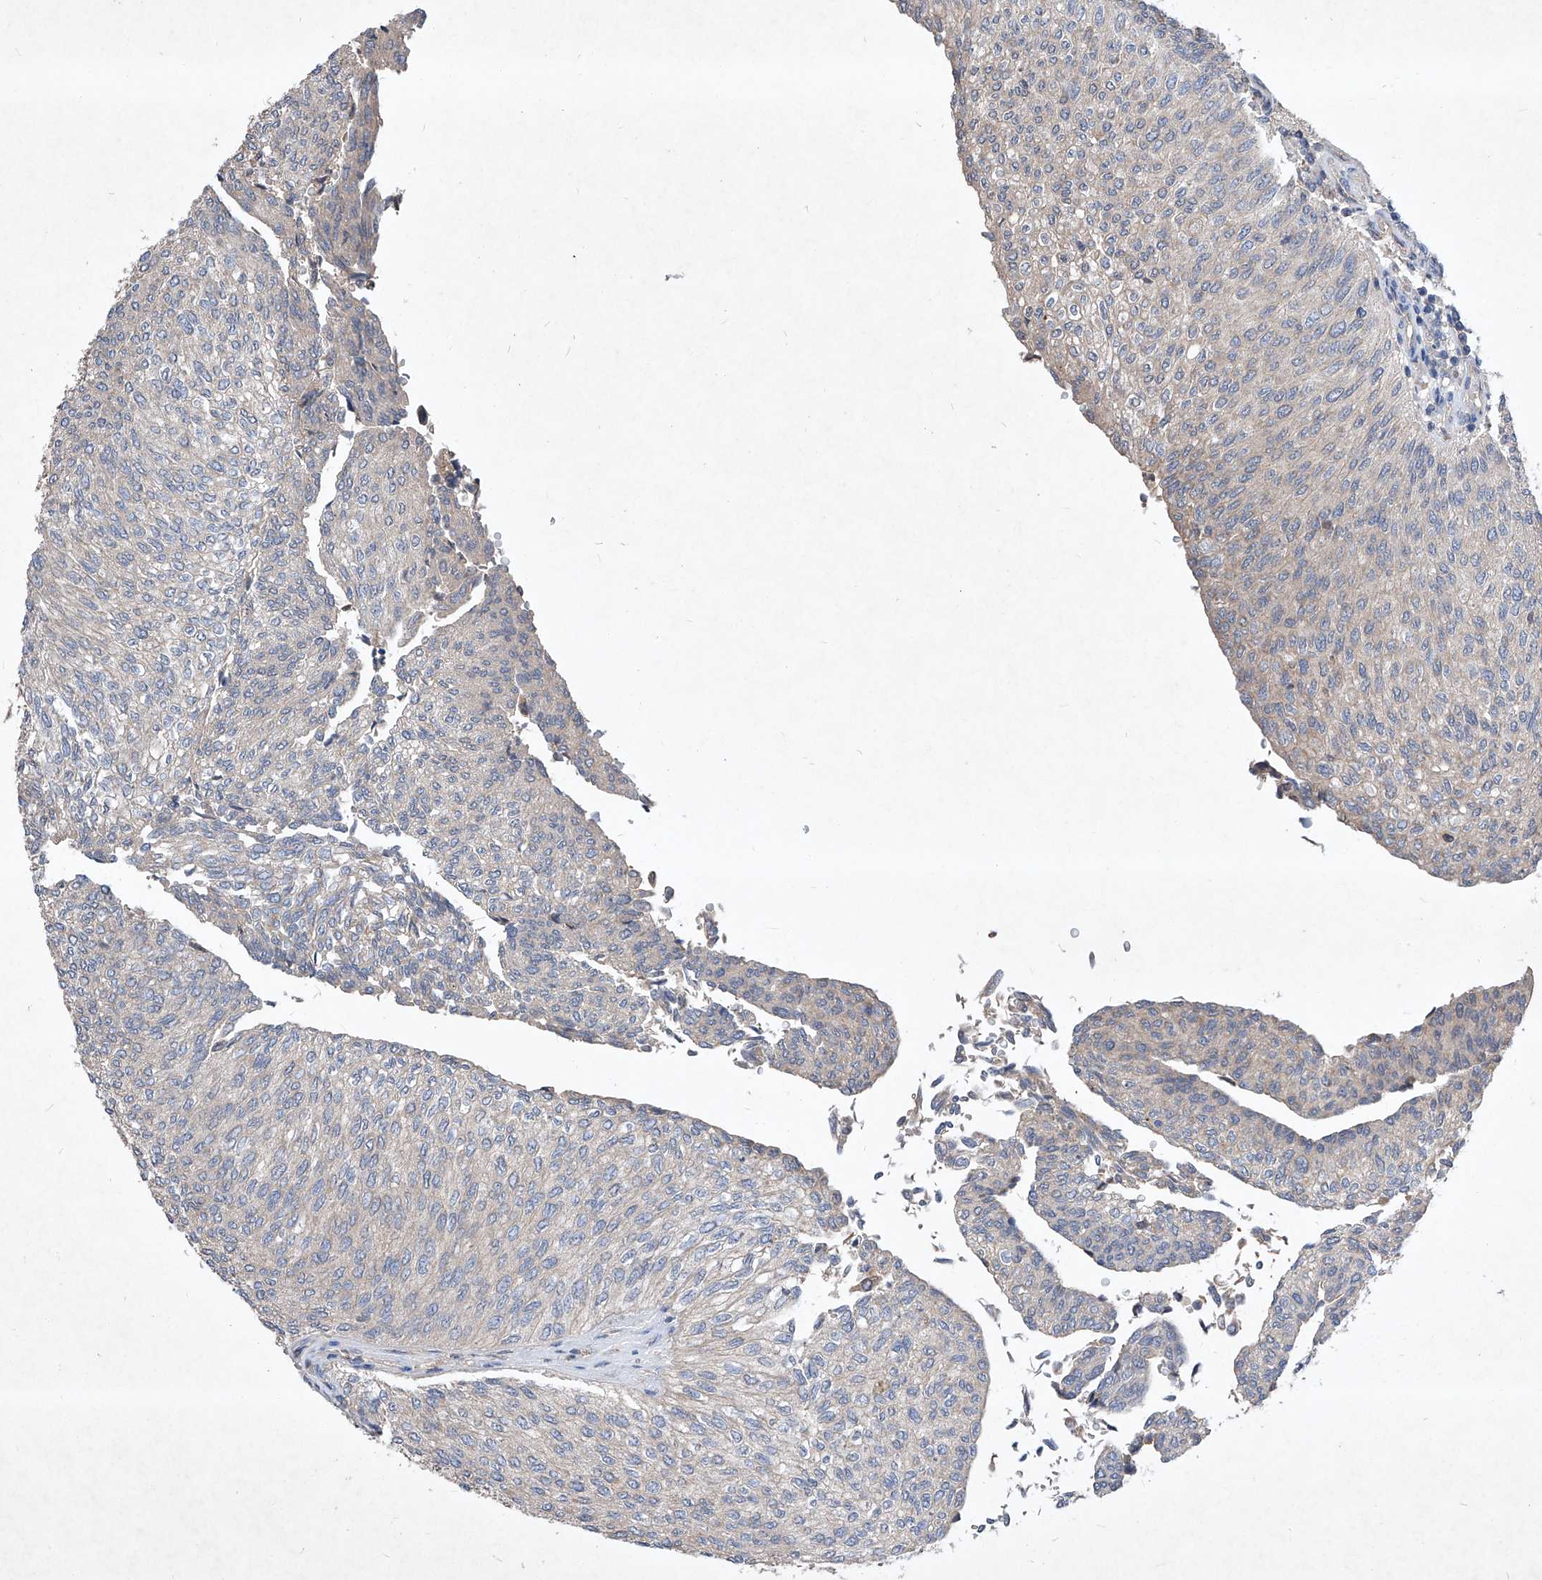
{"staining": {"intensity": "weak", "quantity": "25%-75%", "location": "cytoplasmic/membranous"}, "tissue": "urothelial cancer", "cell_type": "Tumor cells", "image_type": "cancer", "snomed": [{"axis": "morphology", "description": "Urothelial carcinoma, Low grade"}, {"axis": "topography", "description": "Urinary bladder"}], "caption": "Urothelial cancer stained with immunohistochemistry (IHC) reveals weak cytoplasmic/membranous positivity in about 25%-75% of tumor cells.", "gene": "SYNGR1", "patient": {"sex": "female", "age": 79}}